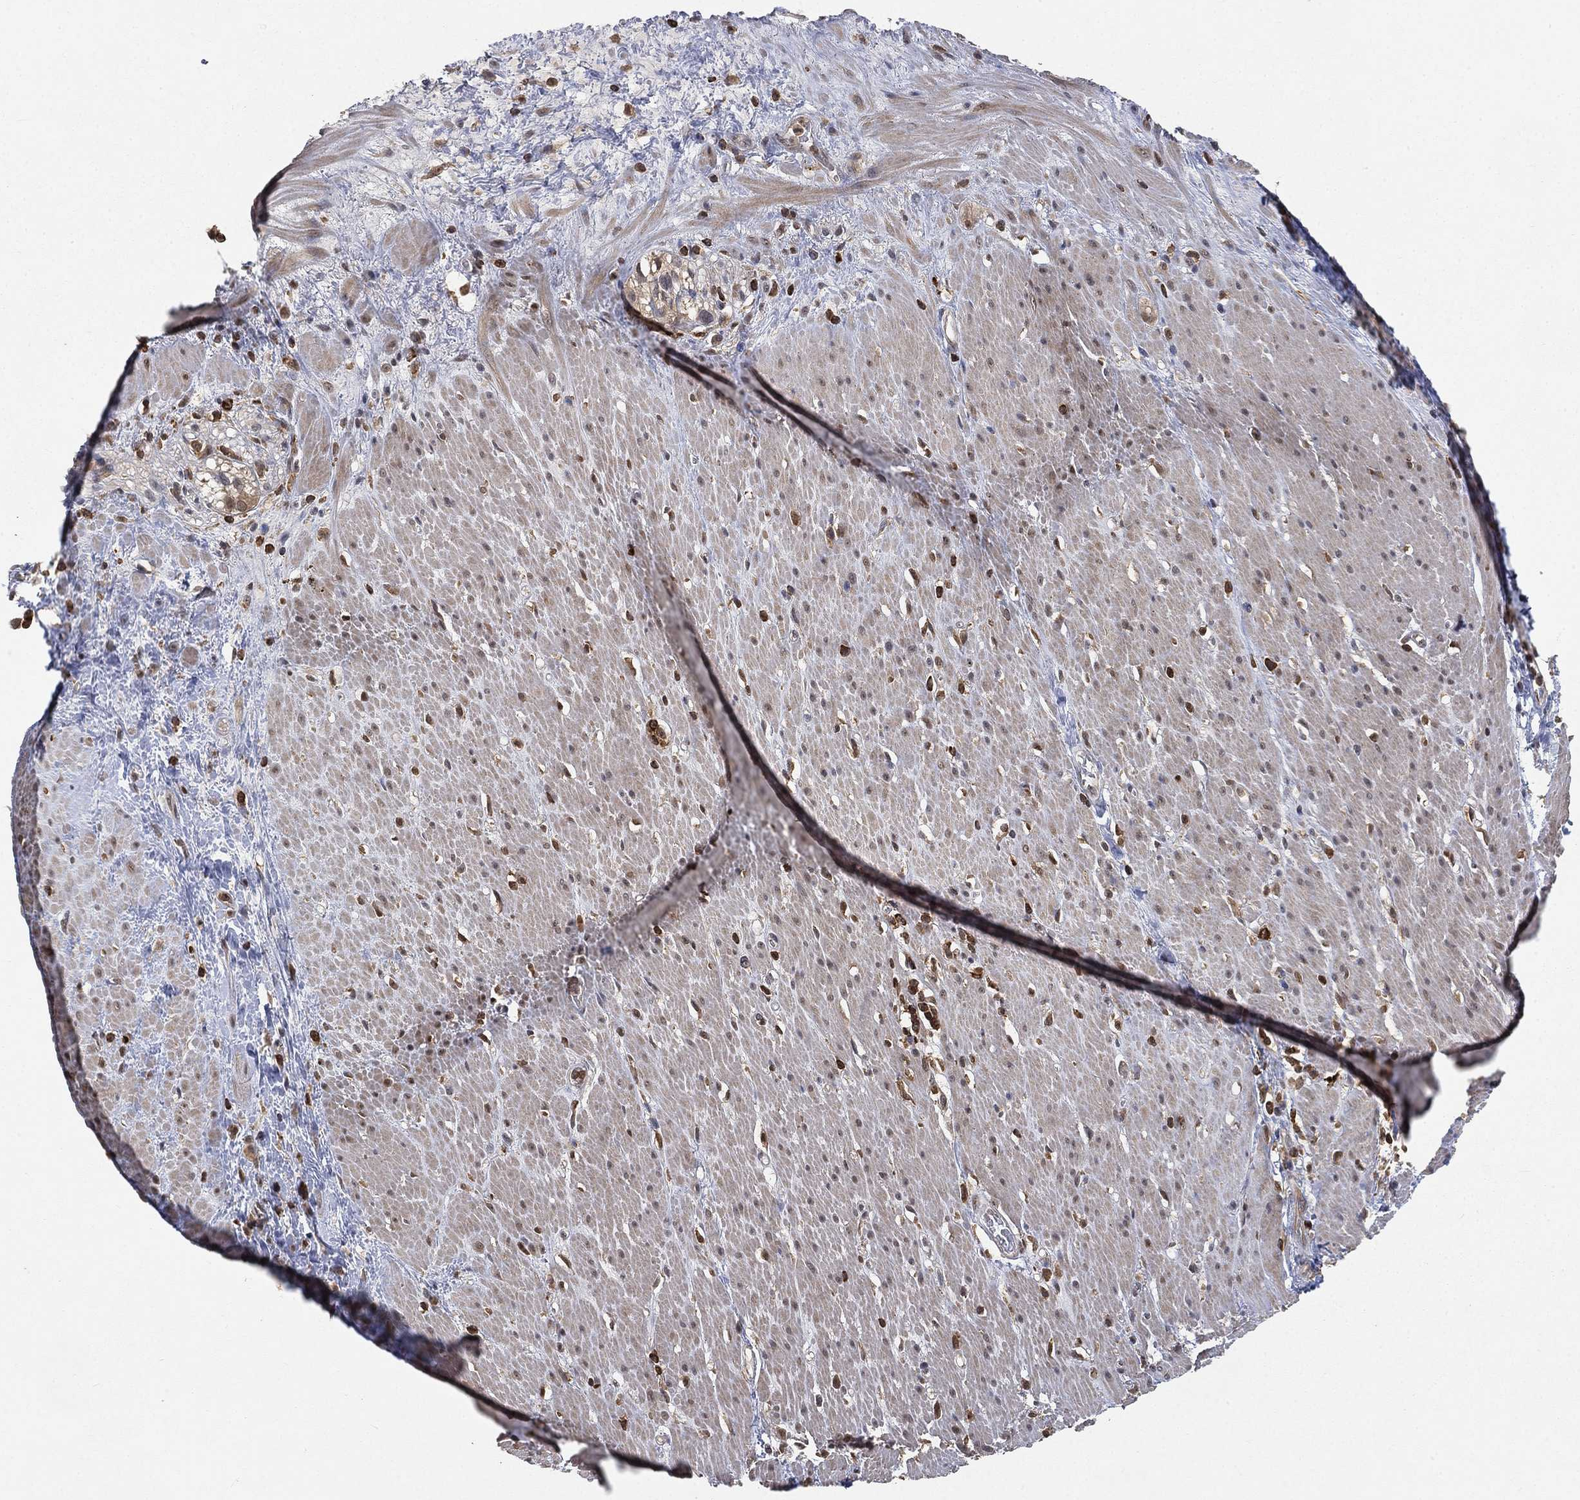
{"staining": {"intensity": "moderate", "quantity": "<25%", "location": "cytoplasmic/membranous,nuclear"}, "tissue": "smooth muscle", "cell_type": "Smooth muscle cells", "image_type": "normal", "snomed": [{"axis": "morphology", "description": "Normal tissue, NOS"}, {"axis": "topography", "description": "Soft tissue"}, {"axis": "topography", "description": "Smooth muscle"}], "caption": "Immunohistochemical staining of normal human smooth muscle demonstrates <25% levels of moderate cytoplasmic/membranous,nuclear protein positivity in approximately <25% of smooth muscle cells.", "gene": "WDR26", "patient": {"sex": "male", "age": 72}}